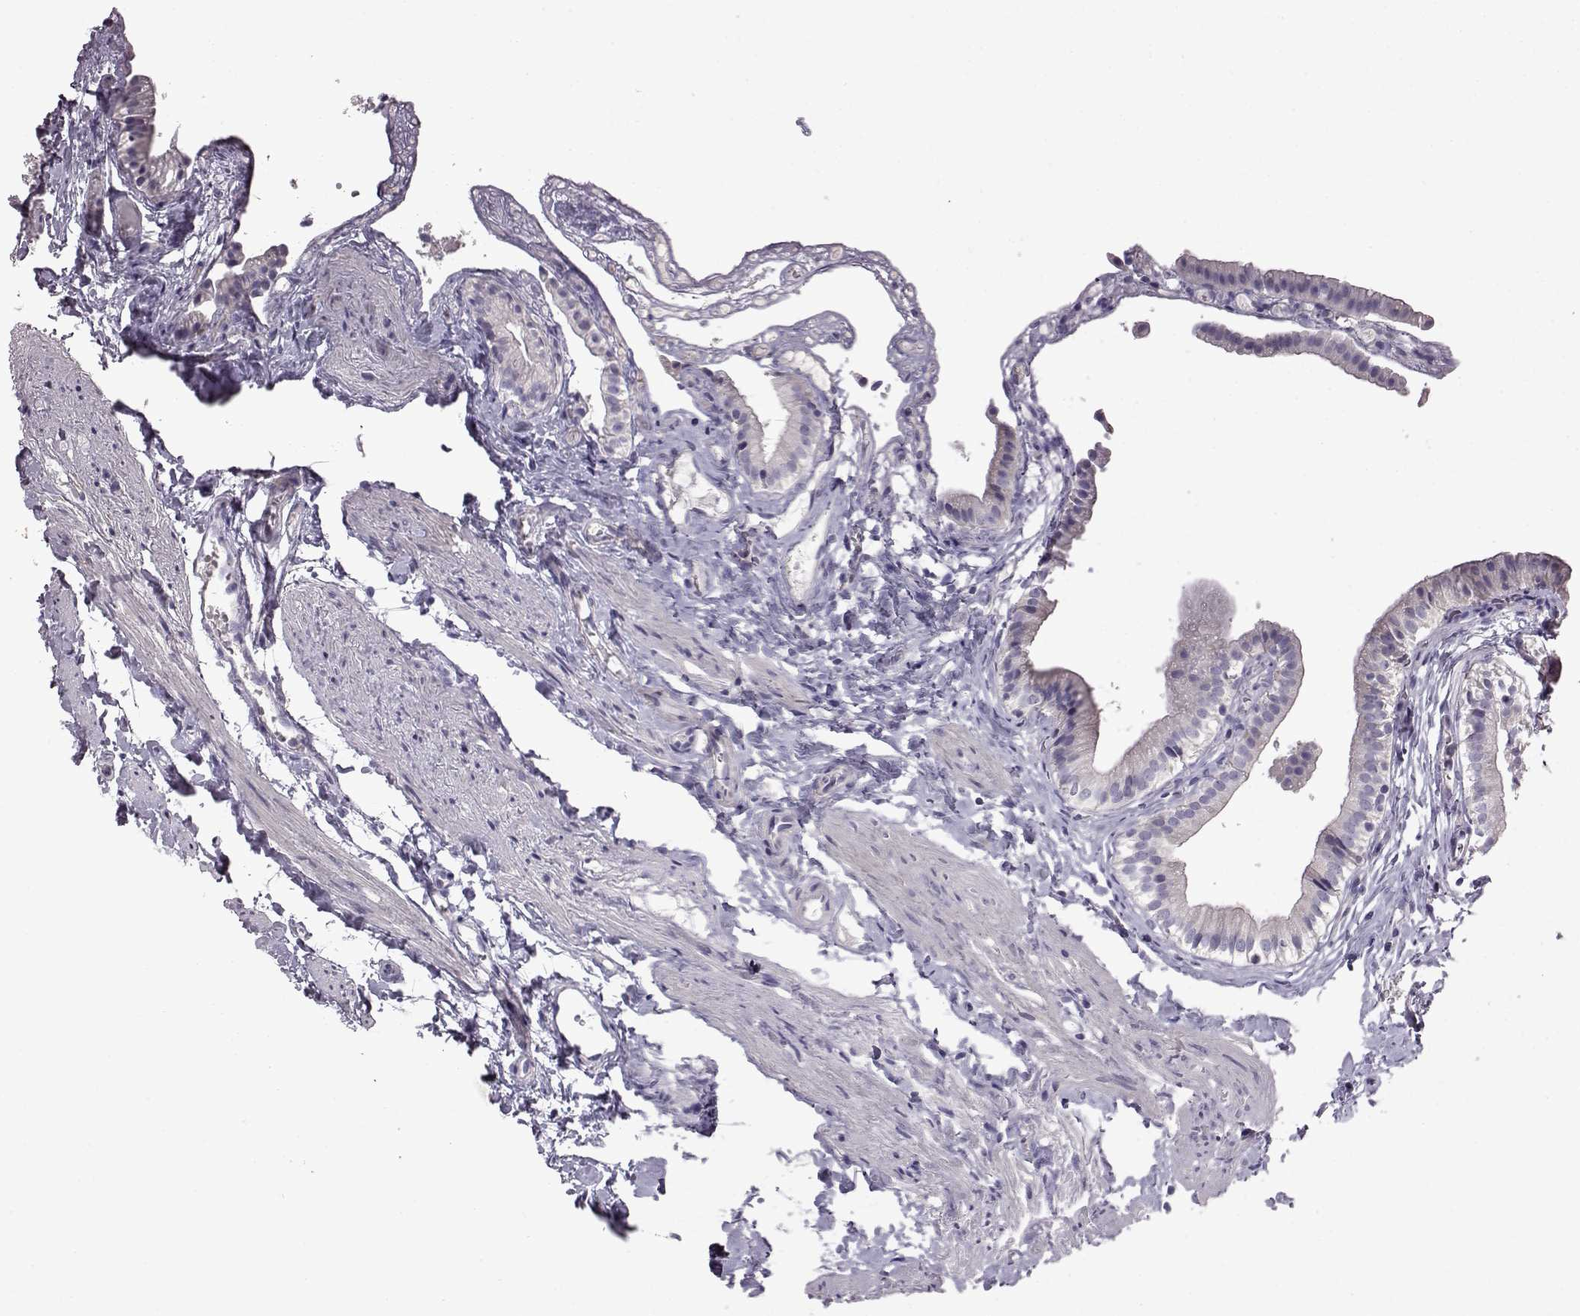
{"staining": {"intensity": "negative", "quantity": "none", "location": "none"}, "tissue": "gallbladder", "cell_type": "Glandular cells", "image_type": "normal", "snomed": [{"axis": "morphology", "description": "Normal tissue, NOS"}, {"axis": "topography", "description": "Gallbladder"}], "caption": "A photomicrograph of gallbladder stained for a protein exhibits no brown staining in glandular cells.", "gene": "ADGRG2", "patient": {"sex": "female", "age": 47}}